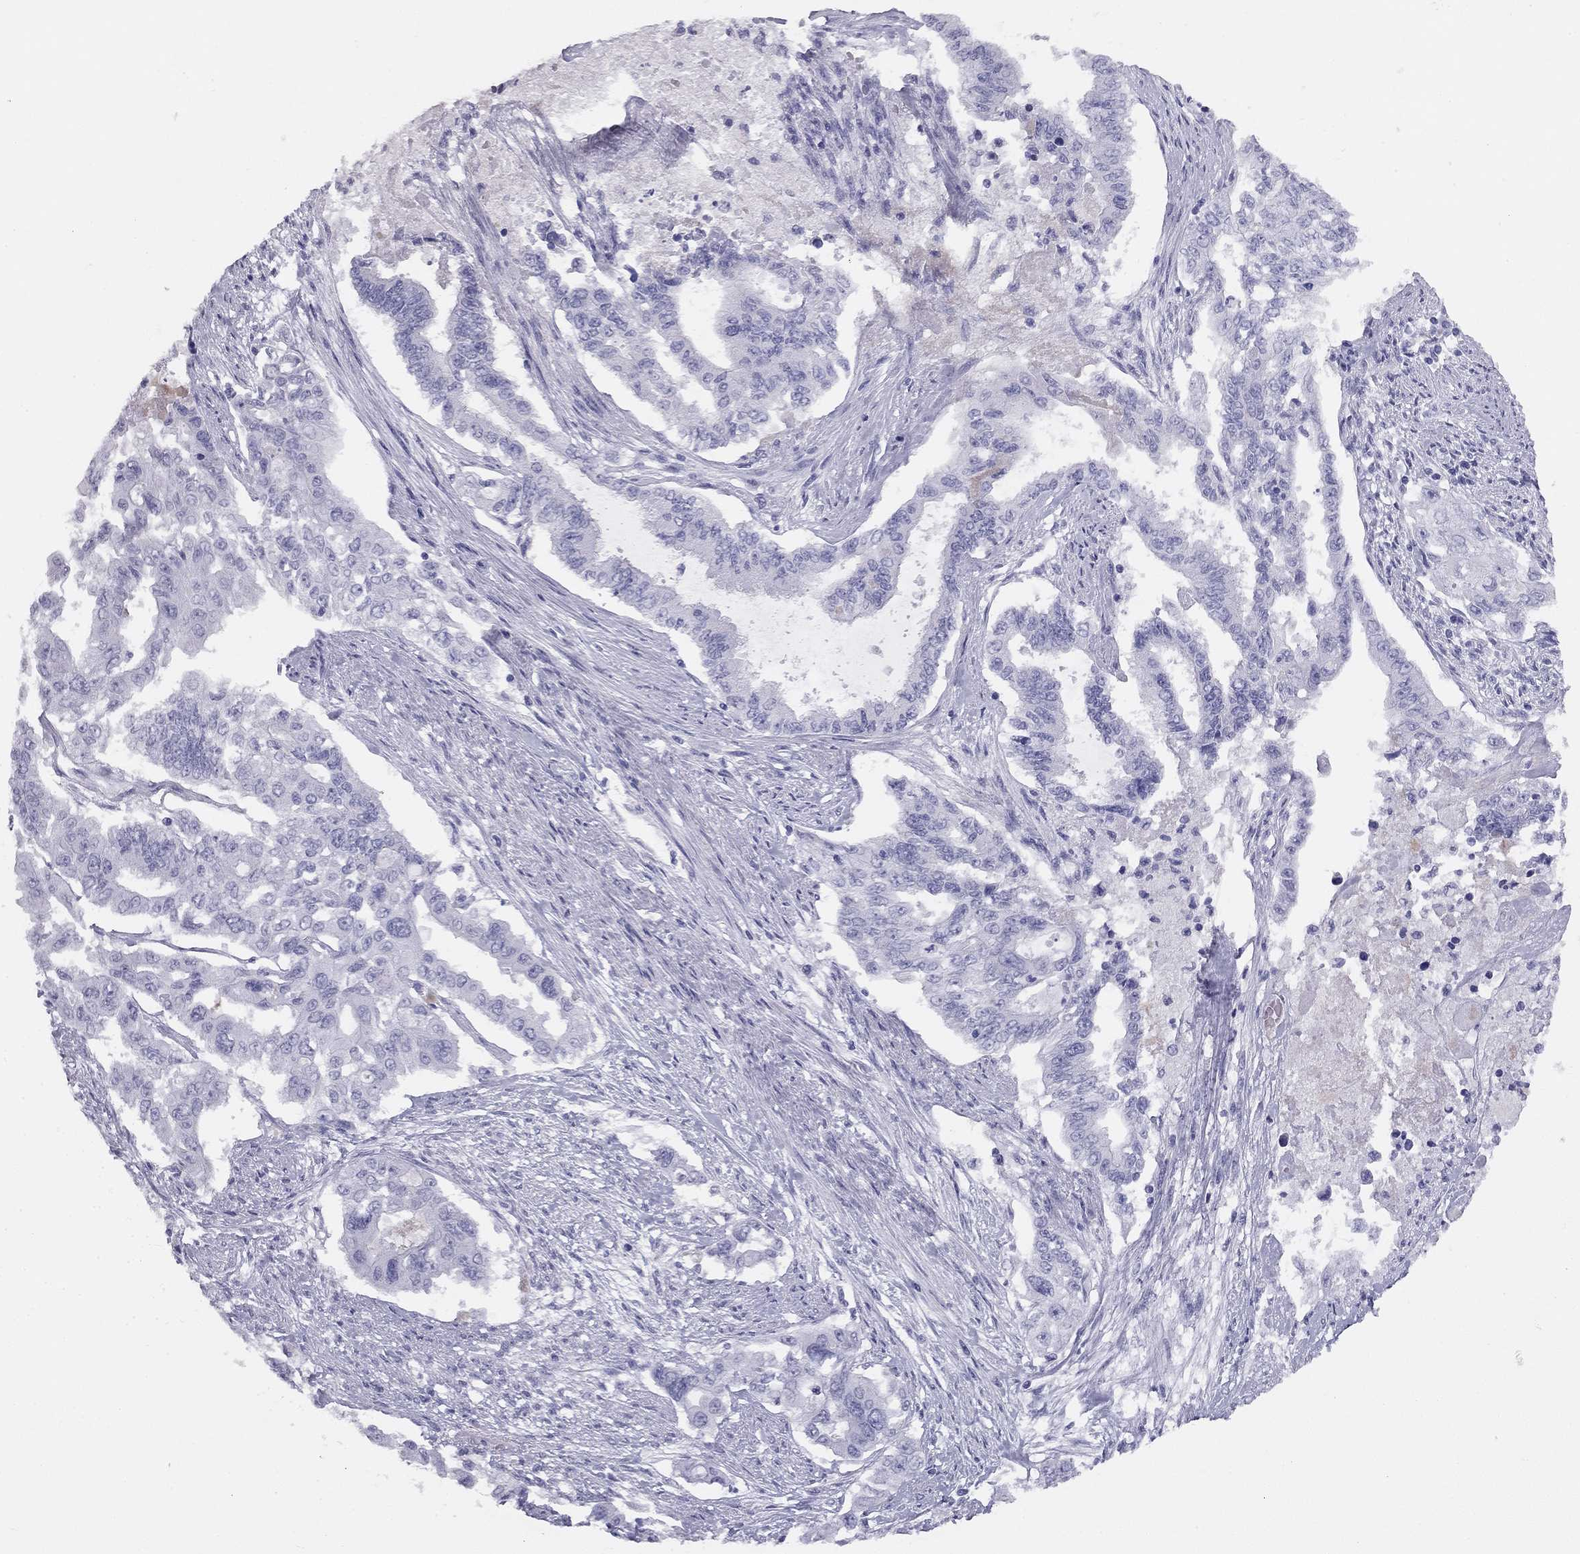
{"staining": {"intensity": "negative", "quantity": "none", "location": "none"}, "tissue": "endometrial cancer", "cell_type": "Tumor cells", "image_type": "cancer", "snomed": [{"axis": "morphology", "description": "Adenocarcinoma, NOS"}, {"axis": "topography", "description": "Uterus"}], "caption": "Immunohistochemical staining of human adenocarcinoma (endometrial) shows no significant expression in tumor cells. (DAB (3,3'-diaminobenzidine) immunohistochemistry visualized using brightfield microscopy, high magnification).", "gene": "KLRG1", "patient": {"sex": "female", "age": 59}}